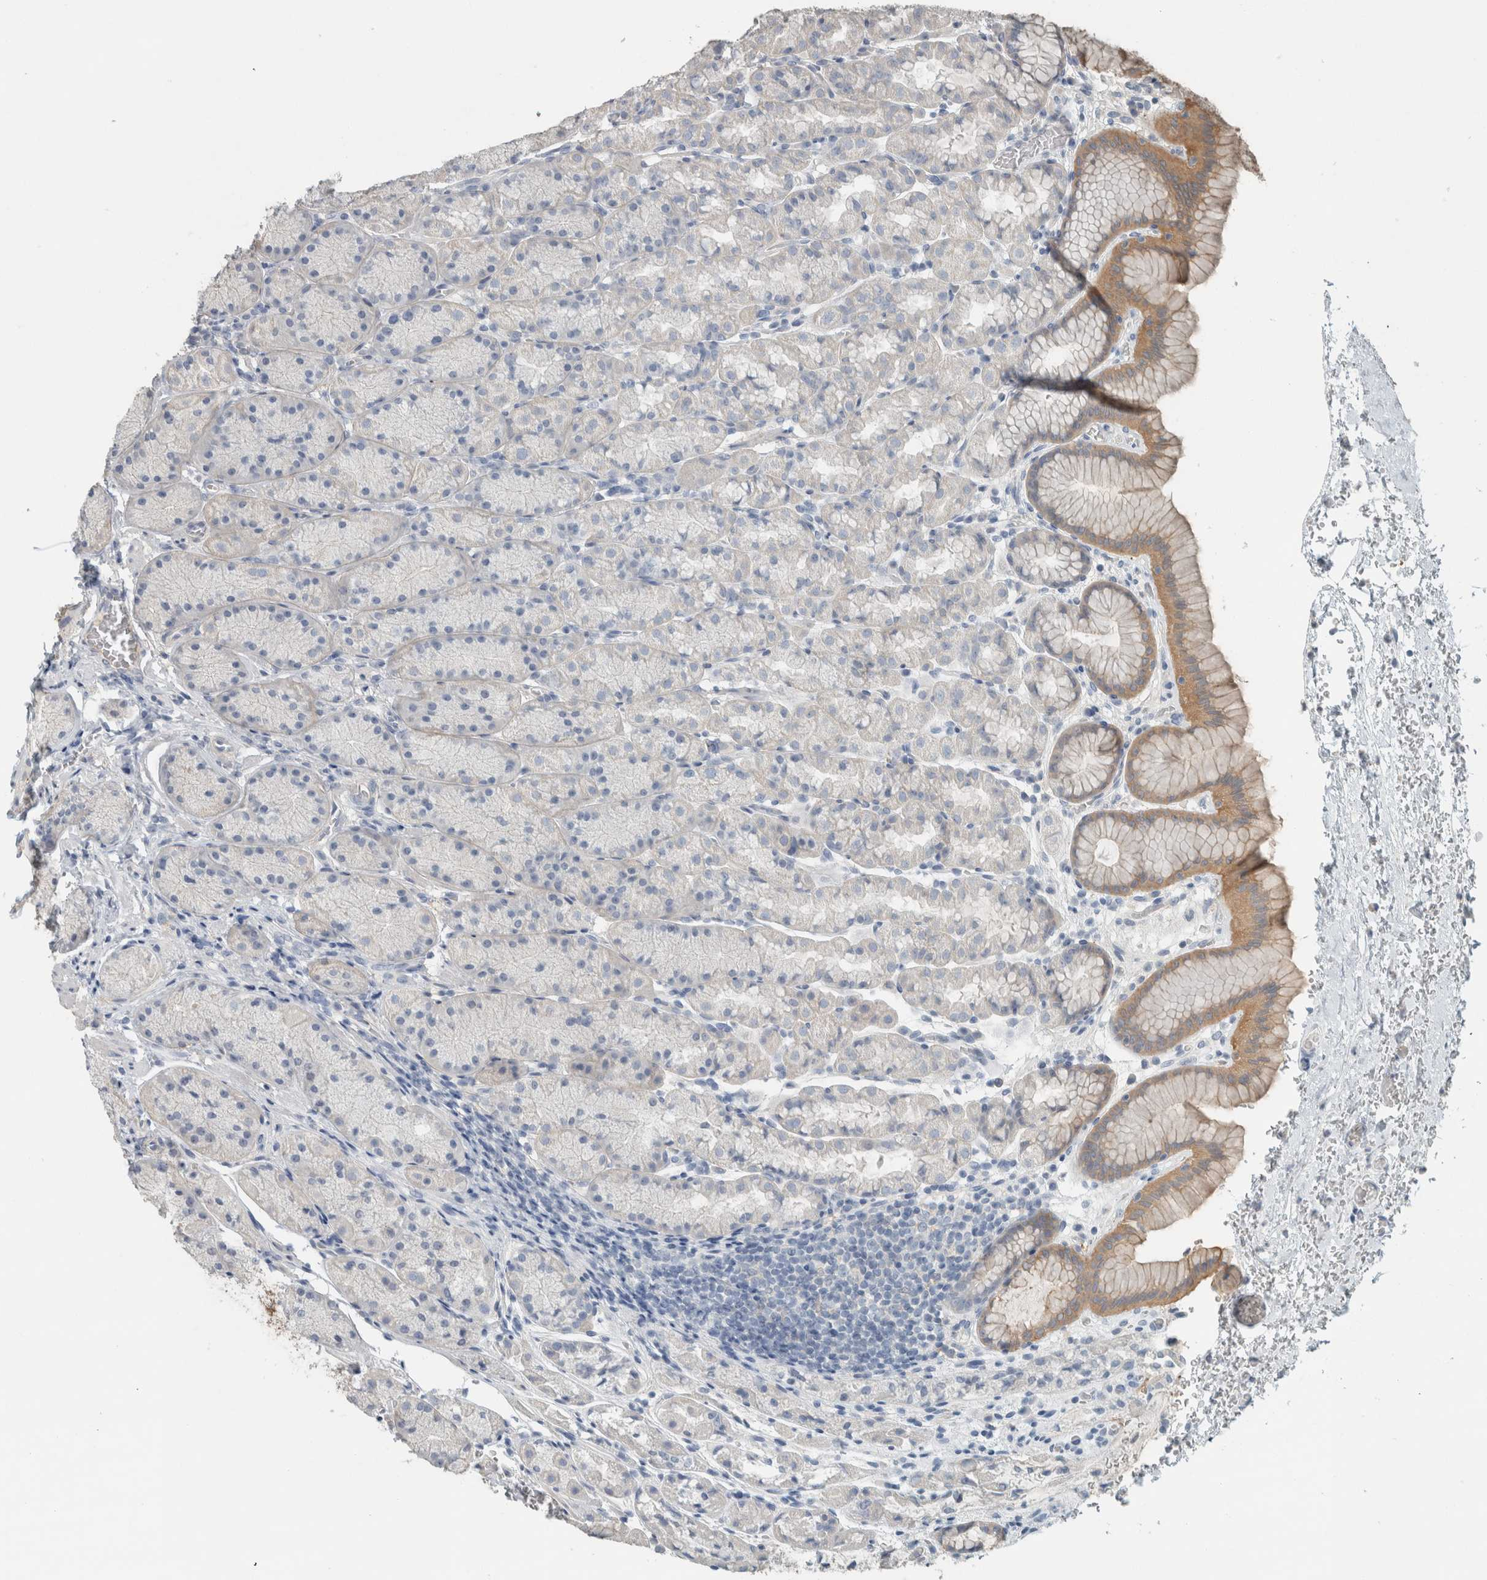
{"staining": {"intensity": "moderate", "quantity": "<25%", "location": "cytoplasmic/membranous"}, "tissue": "stomach", "cell_type": "Glandular cells", "image_type": "normal", "snomed": [{"axis": "morphology", "description": "Normal tissue, NOS"}, {"axis": "topography", "description": "Stomach"}], "caption": "Immunohistochemistry histopathology image of unremarkable human stomach stained for a protein (brown), which exhibits low levels of moderate cytoplasmic/membranous staining in approximately <25% of glandular cells.", "gene": "SCIN", "patient": {"sex": "male", "age": 42}}